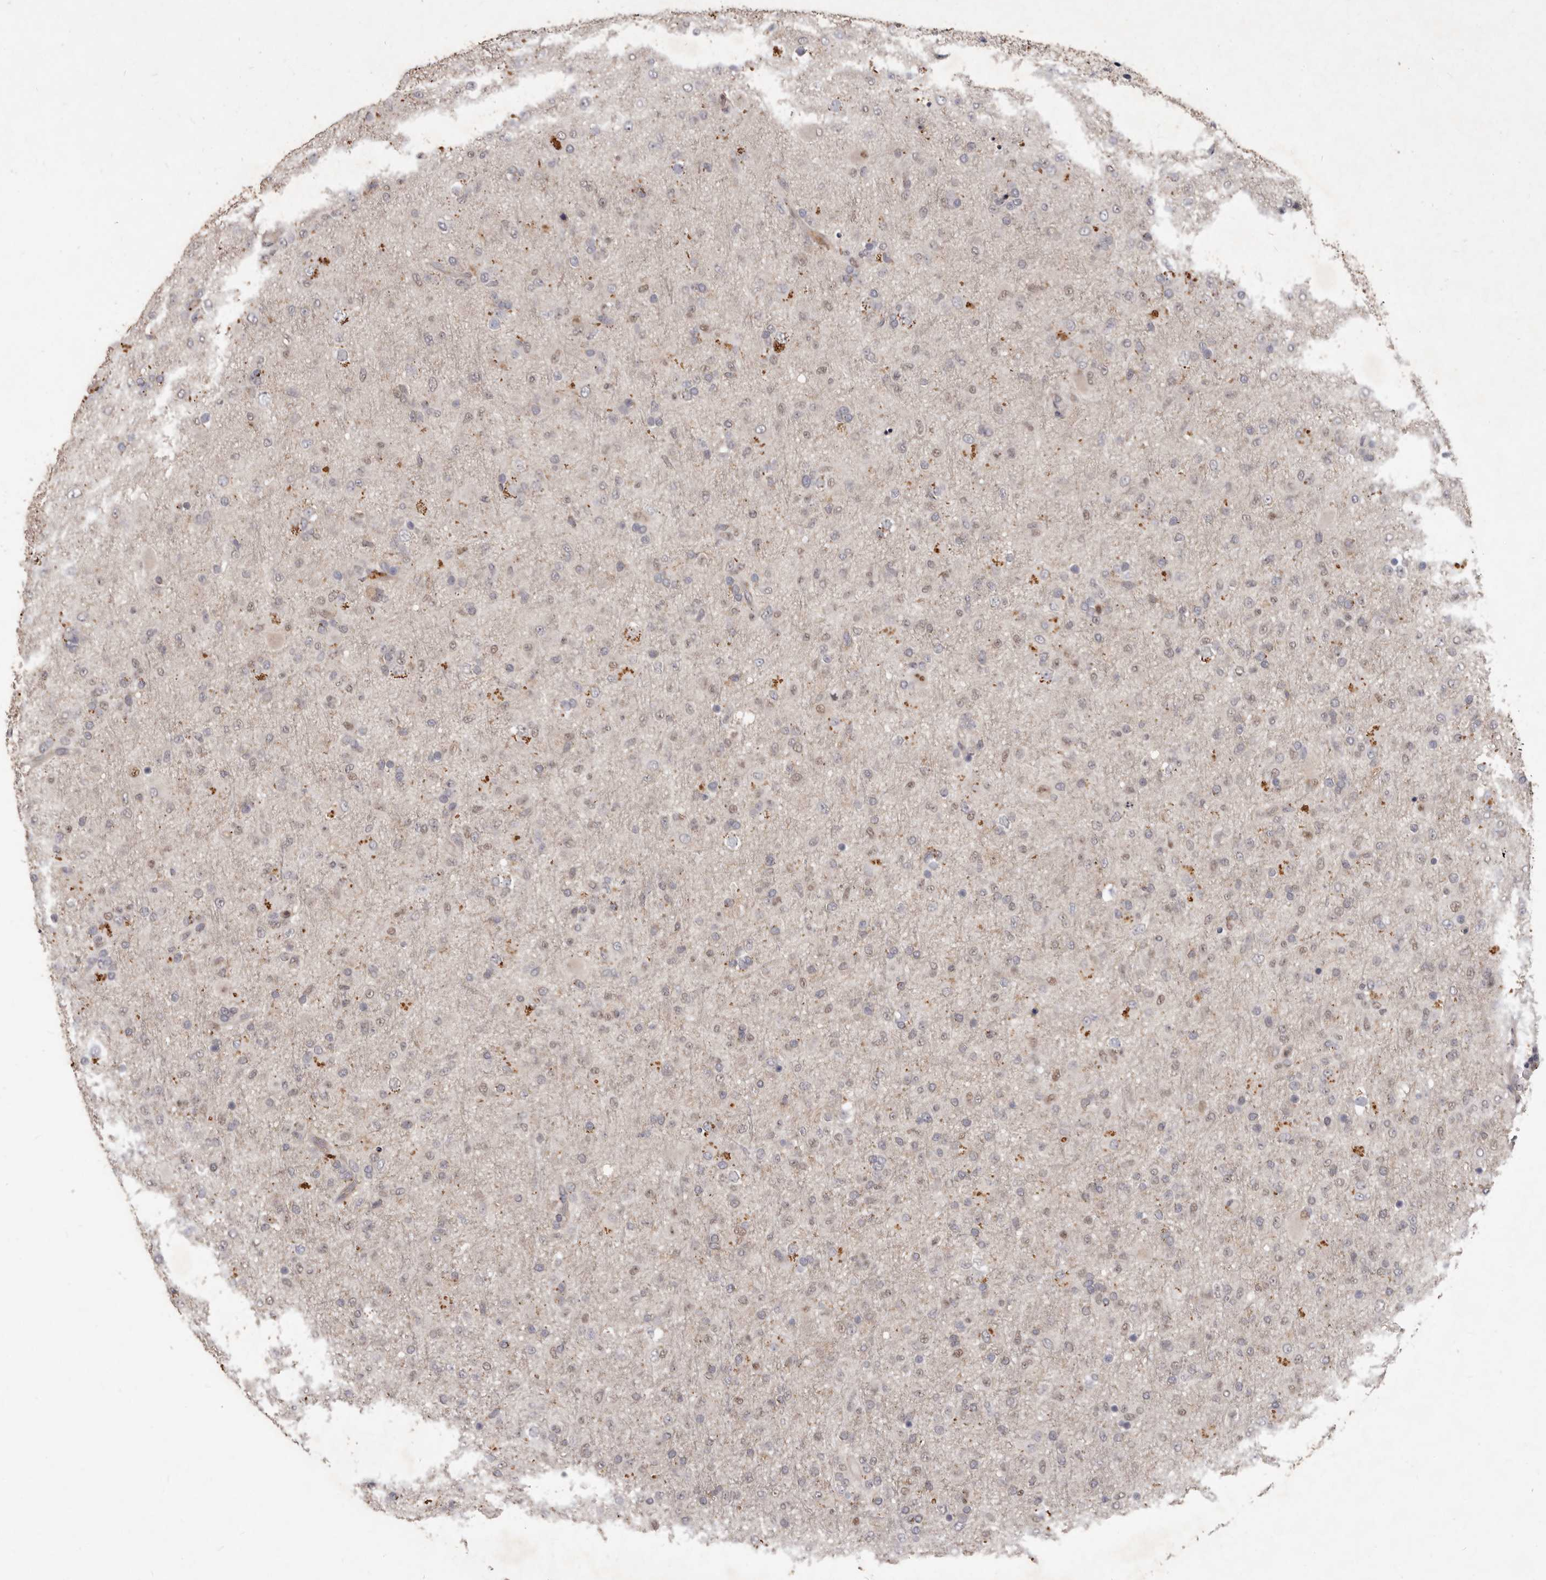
{"staining": {"intensity": "negative", "quantity": "none", "location": "none"}, "tissue": "glioma", "cell_type": "Tumor cells", "image_type": "cancer", "snomed": [{"axis": "morphology", "description": "Glioma, malignant, Low grade"}, {"axis": "topography", "description": "Brain"}], "caption": "A high-resolution photomicrograph shows immunohistochemistry (IHC) staining of low-grade glioma (malignant), which exhibits no significant positivity in tumor cells. (DAB immunohistochemistry (IHC), high magnification).", "gene": "ACLY", "patient": {"sex": "male", "age": 65}}